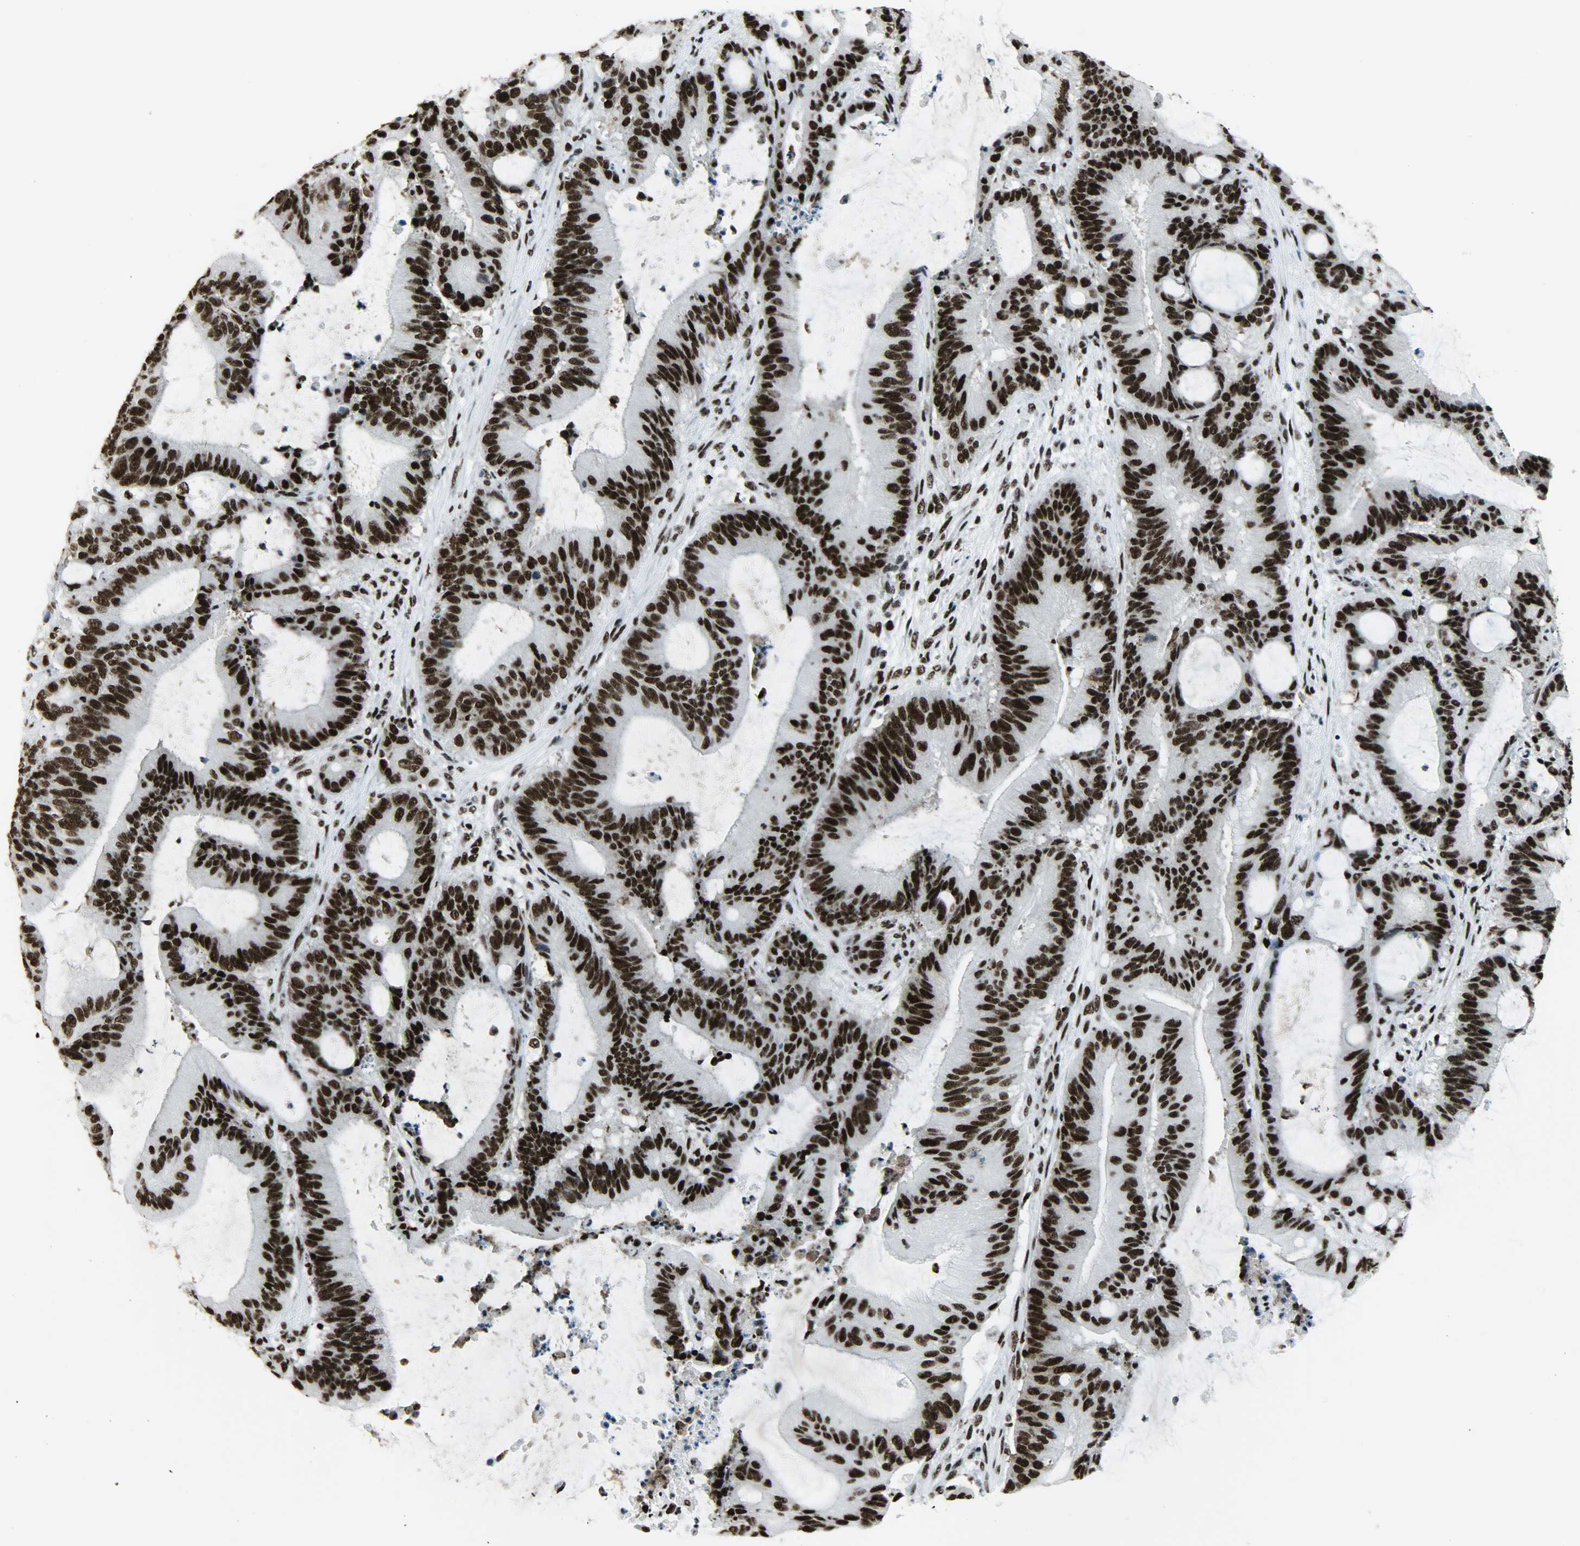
{"staining": {"intensity": "strong", "quantity": ">75%", "location": "nuclear"}, "tissue": "liver cancer", "cell_type": "Tumor cells", "image_type": "cancer", "snomed": [{"axis": "morphology", "description": "Cholangiocarcinoma"}, {"axis": "topography", "description": "Liver"}], "caption": "Liver cancer stained for a protein exhibits strong nuclear positivity in tumor cells.", "gene": "SNRPA", "patient": {"sex": "female", "age": 73}}